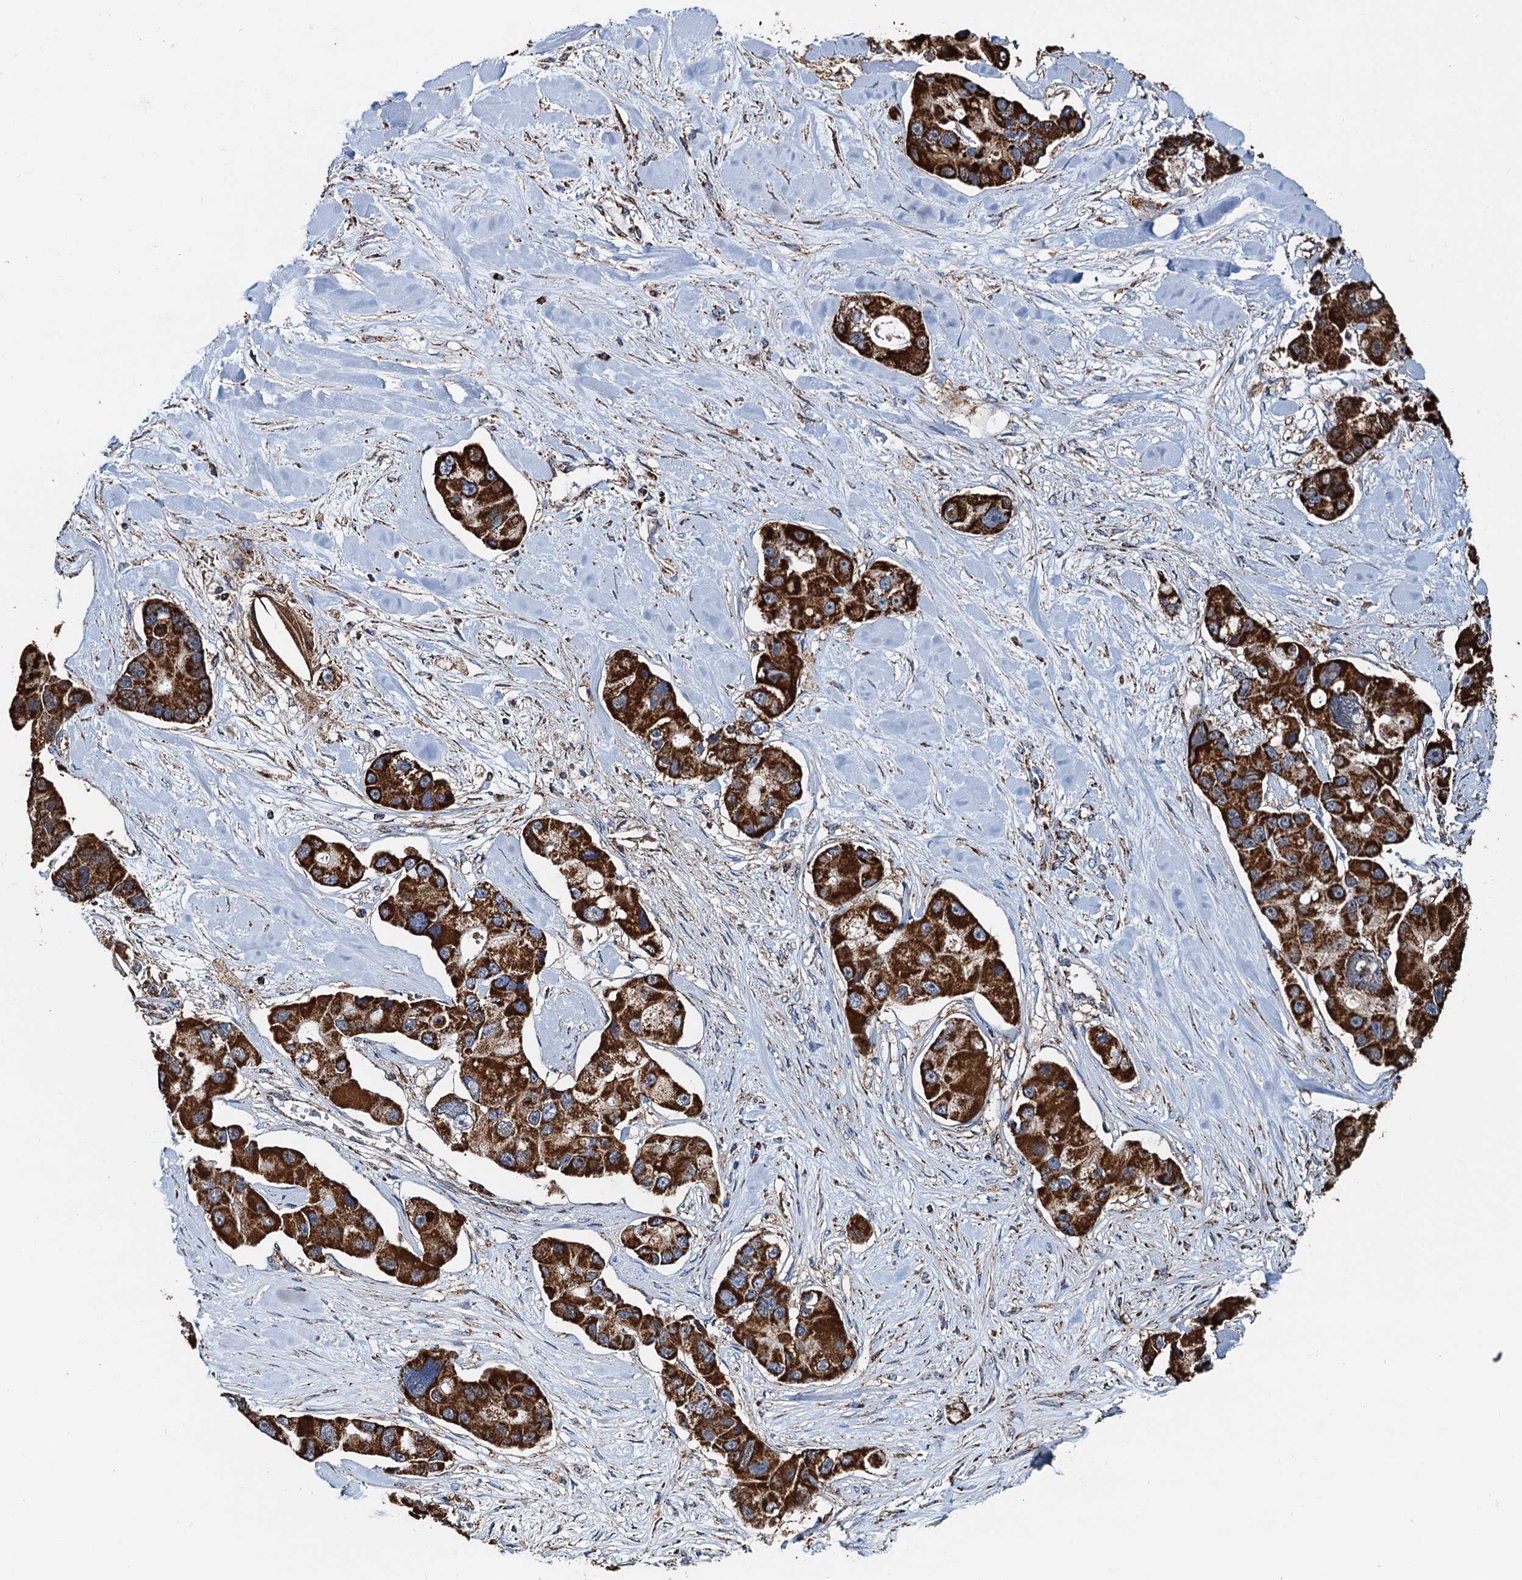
{"staining": {"intensity": "strong", "quantity": ">75%", "location": "cytoplasmic/membranous"}, "tissue": "lung cancer", "cell_type": "Tumor cells", "image_type": "cancer", "snomed": [{"axis": "morphology", "description": "Adenocarcinoma, NOS"}, {"axis": "topography", "description": "Lung"}], "caption": "An image of human lung cancer stained for a protein displays strong cytoplasmic/membranous brown staining in tumor cells.", "gene": "AAGAB", "patient": {"sex": "female", "age": 54}}